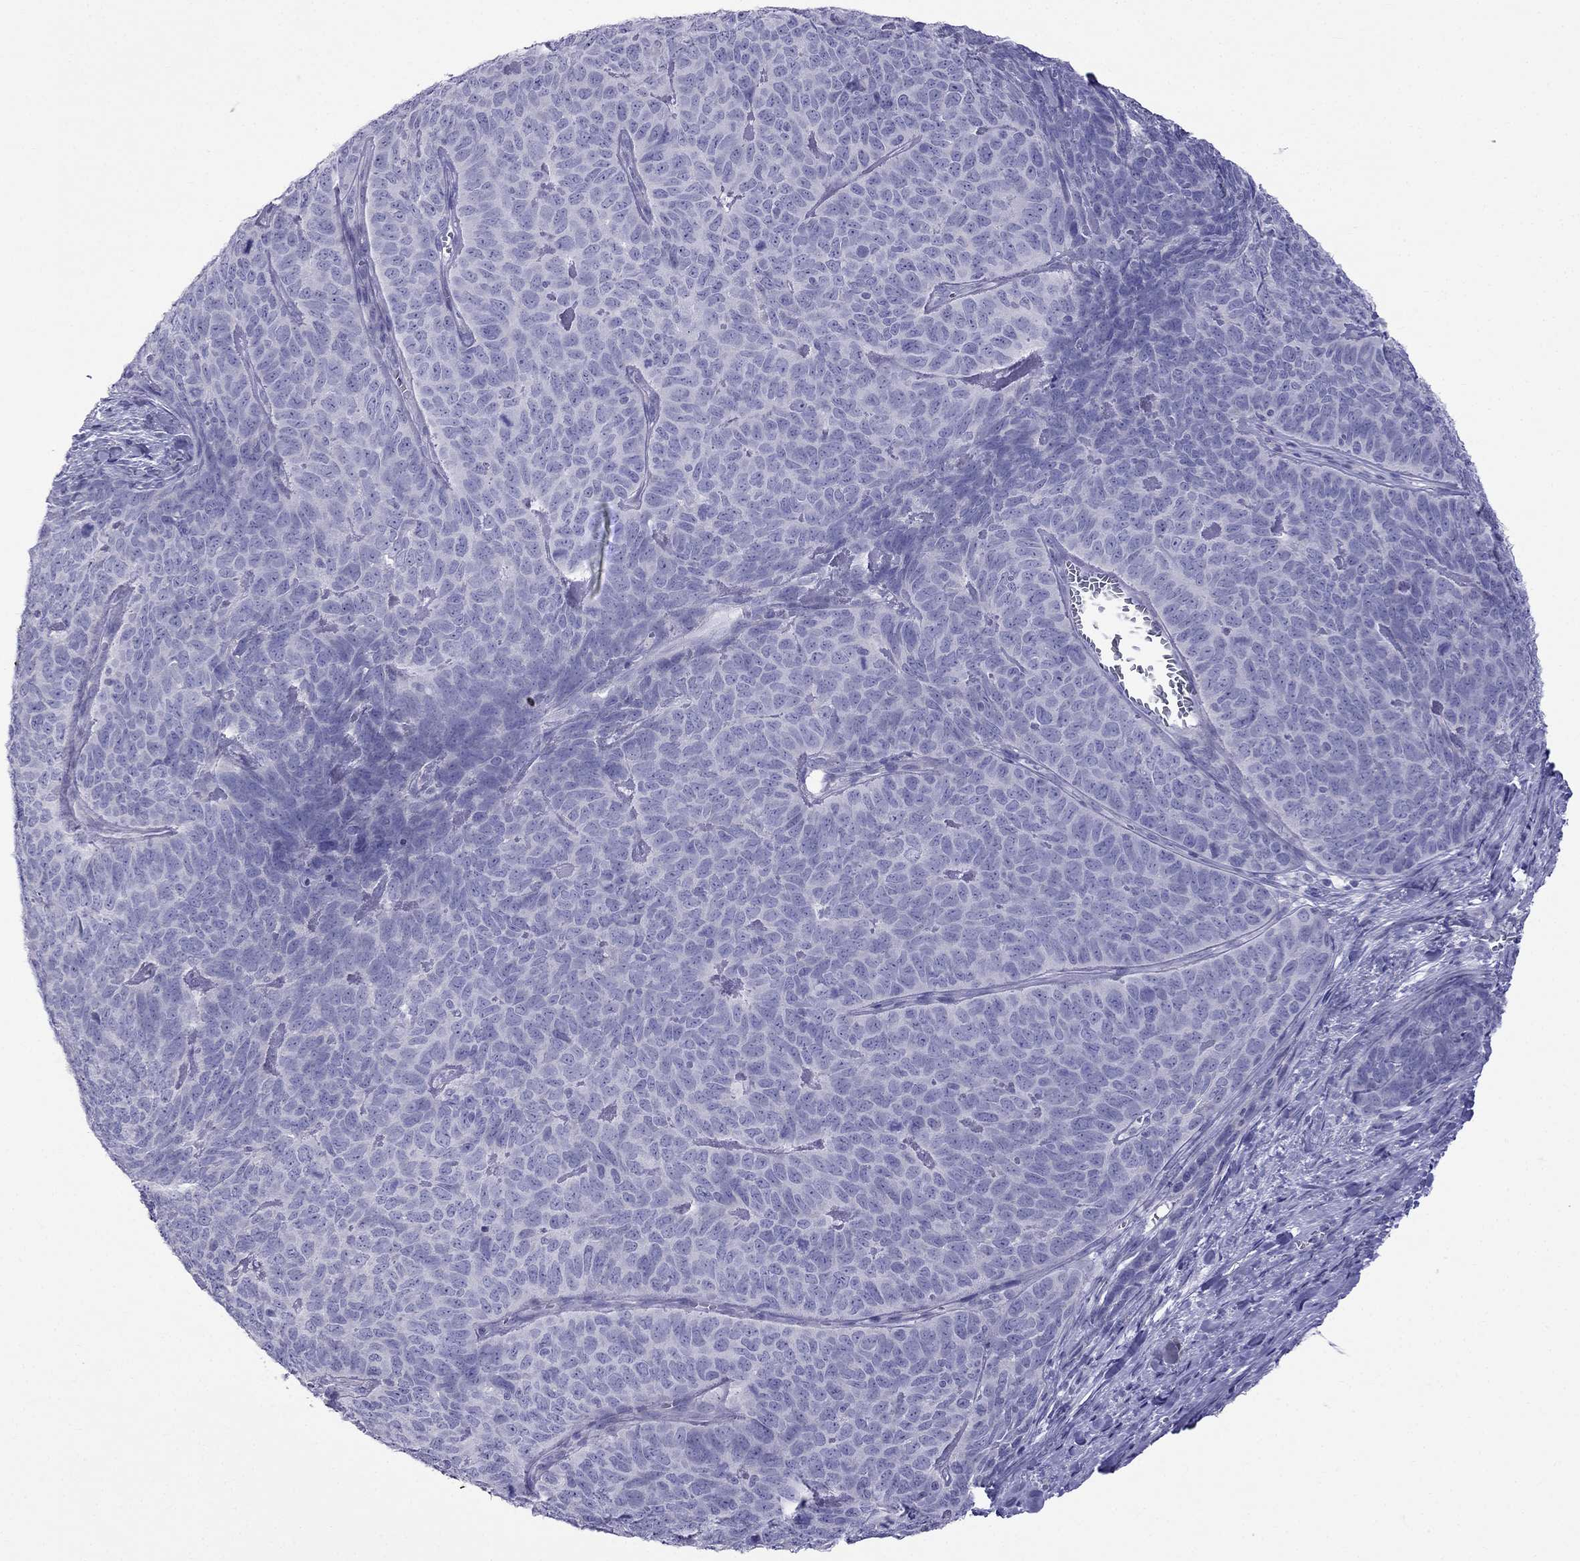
{"staining": {"intensity": "negative", "quantity": "none", "location": "none"}, "tissue": "skin cancer", "cell_type": "Tumor cells", "image_type": "cancer", "snomed": [{"axis": "morphology", "description": "Squamous cell carcinoma, NOS"}, {"axis": "topography", "description": "Skin"}, {"axis": "topography", "description": "Anal"}], "caption": "Skin cancer was stained to show a protein in brown. There is no significant expression in tumor cells.", "gene": "TDRD1", "patient": {"sex": "female", "age": 51}}